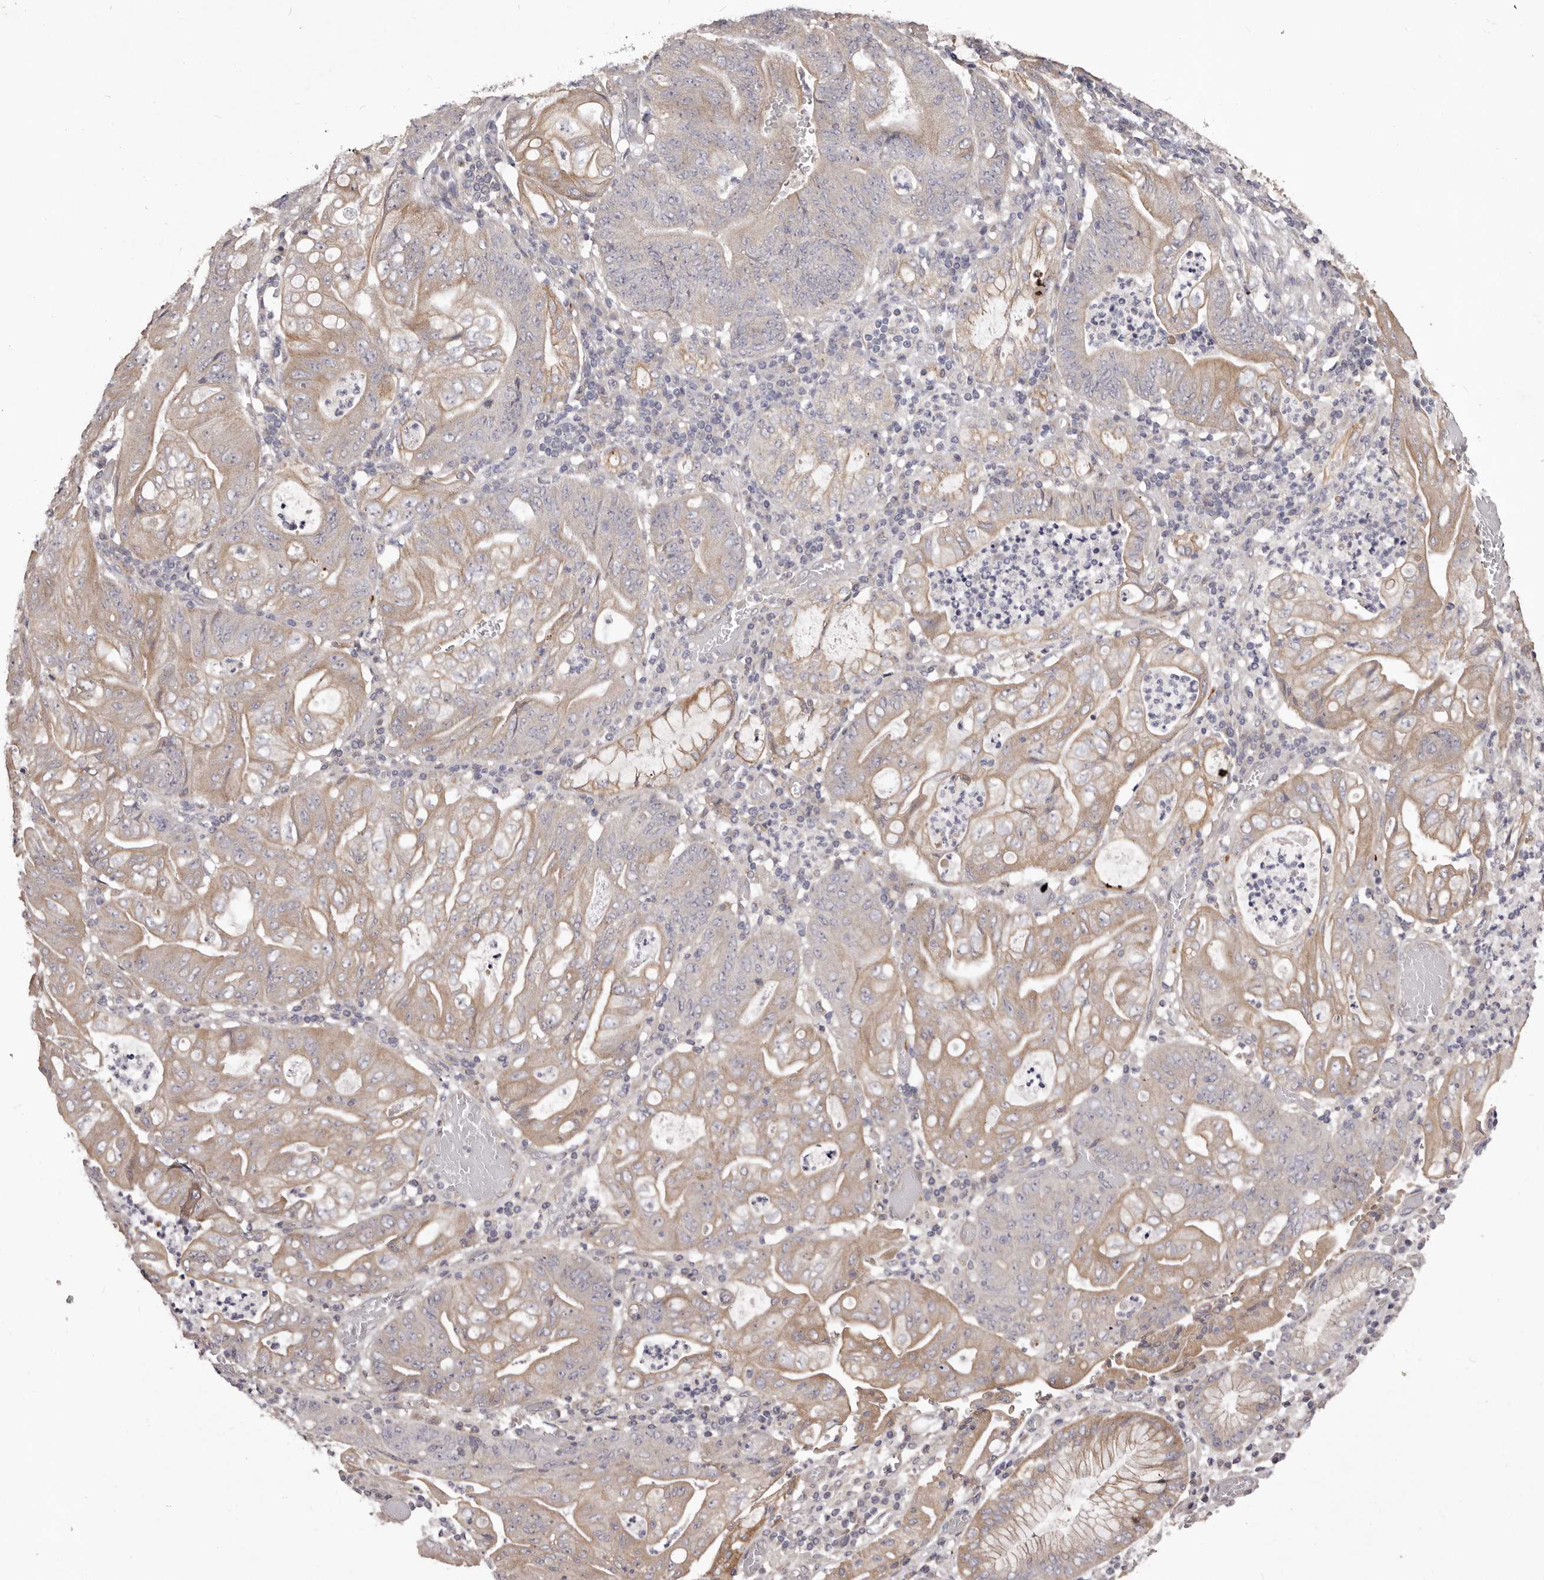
{"staining": {"intensity": "weak", "quantity": "25%-75%", "location": "cytoplasmic/membranous"}, "tissue": "stomach cancer", "cell_type": "Tumor cells", "image_type": "cancer", "snomed": [{"axis": "morphology", "description": "Adenocarcinoma, NOS"}, {"axis": "topography", "description": "Stomach"}], "caption": "The immunohistochemical stain labels weak cytoplasmic/membranous positivity in tumor cells of stomach cancer (adenocarcinoma) tissue.", "gene": "PNRC1", "patient": {"sex": "female", "age": 73}}